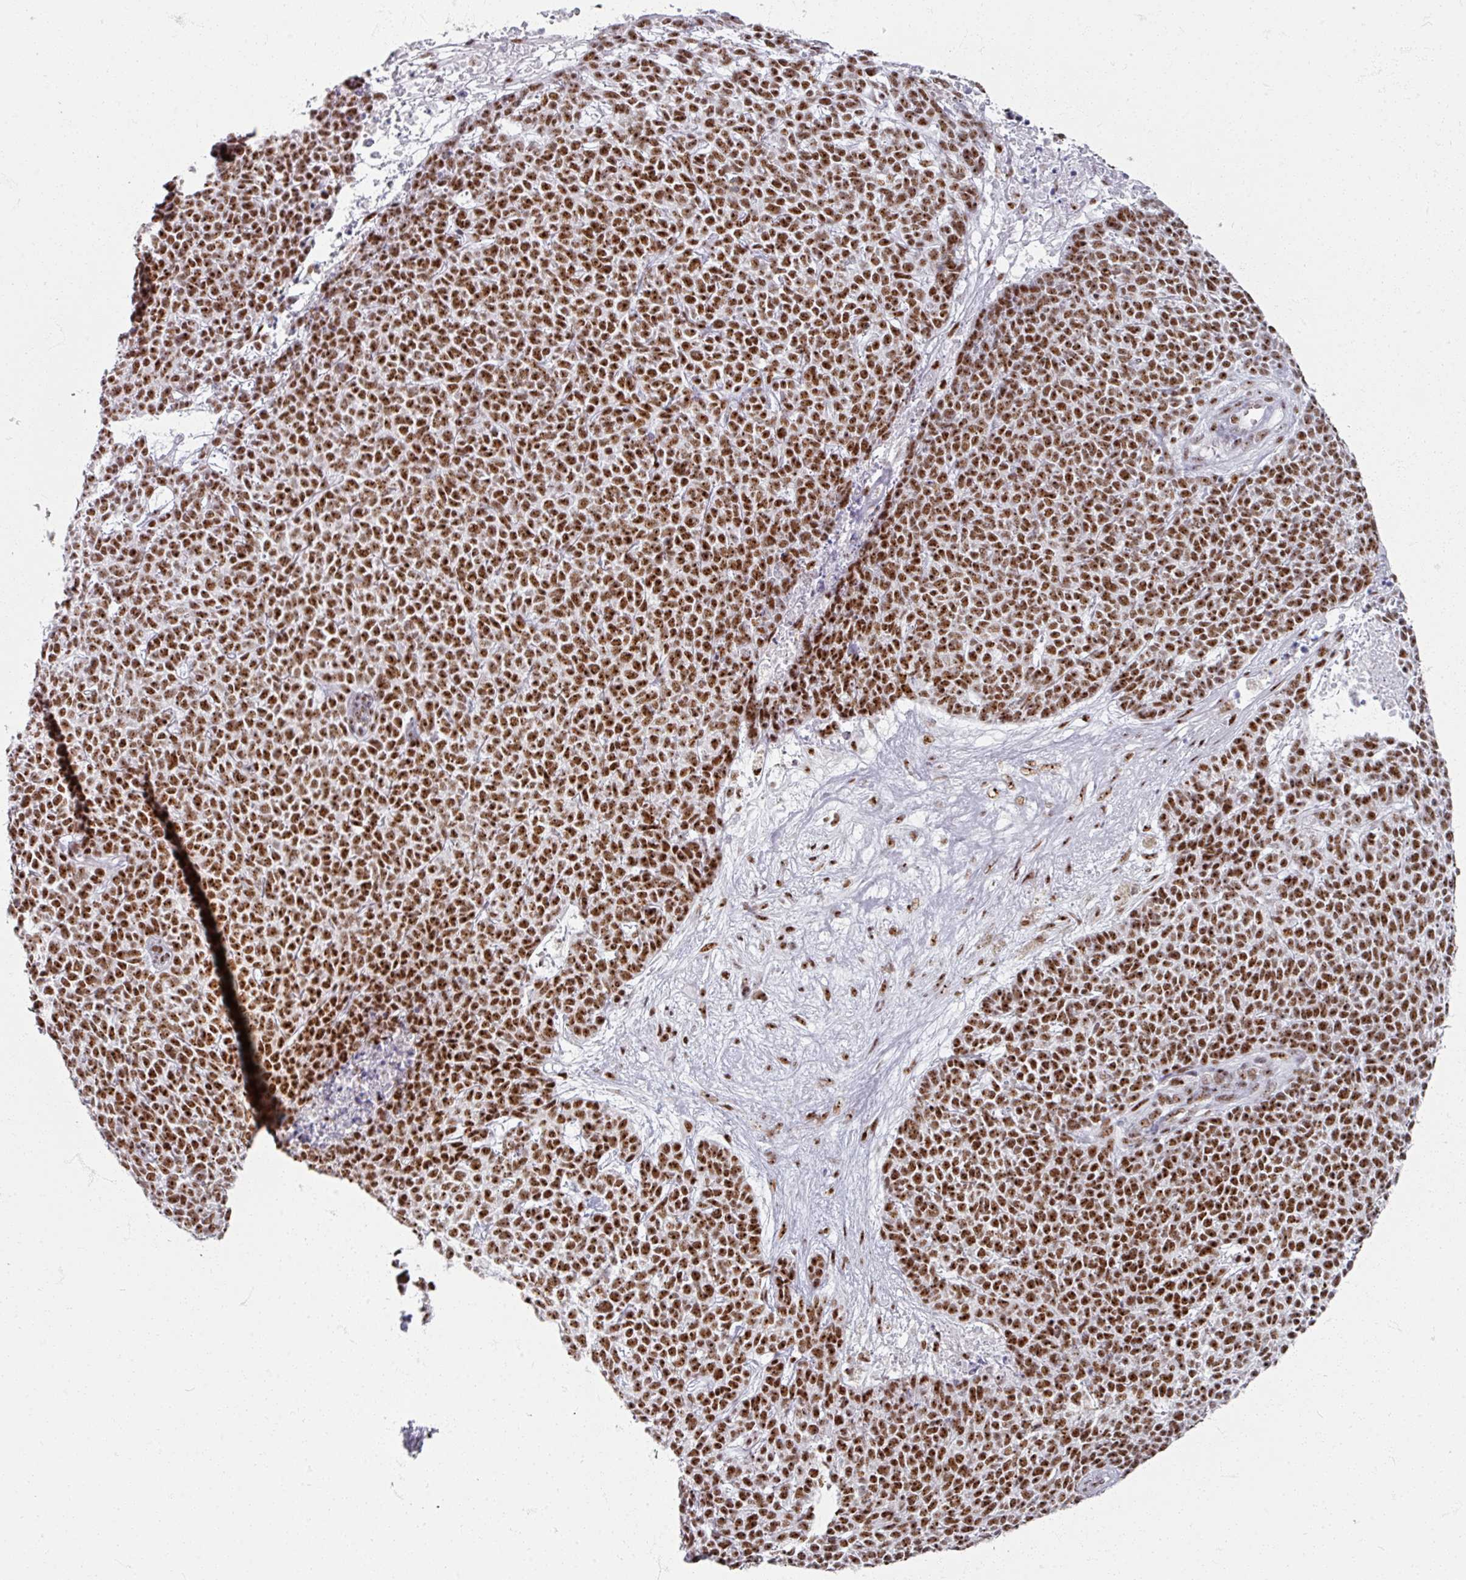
{"staining": {"intensity": "strong", "quantity": ">75%", "location": "nuclear"}, "tissue": "skin cancer", "cell_type": "Tumor cells", "image_type": "cancer", "snomed": [{"axis": "morphology", "description": "Basal cell carcinoma"}, {"axis": "topography", "description": "Skin"}], "caption": "Approximately >75% of tumor cells in basal cell carcinoma (skin) demonstrate strong nuclear protein positivity as visualized by brown immunohistochemical staining.", "gene": "ADAR", "patient": {"sex": "female", "age": 84}}